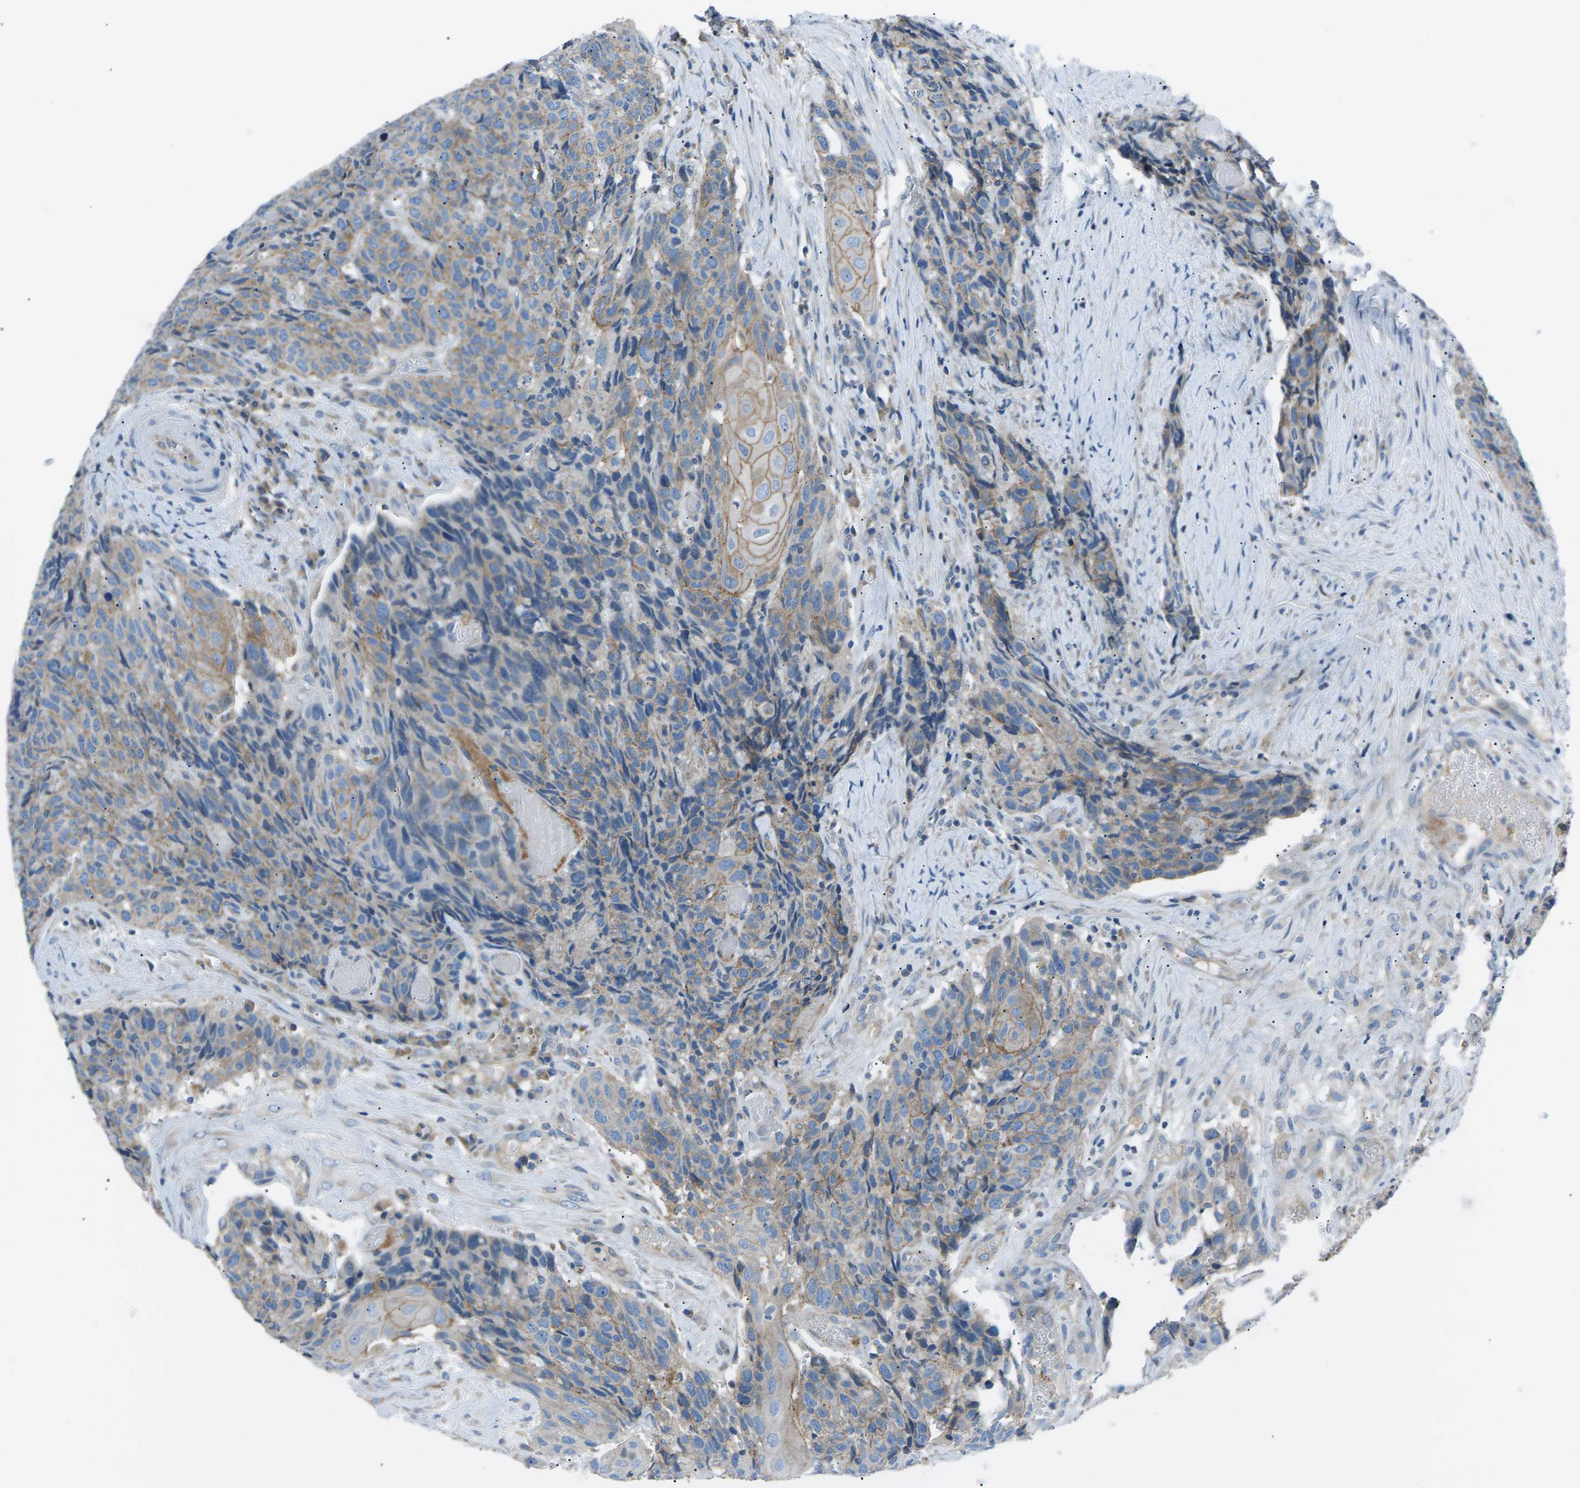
{"staining": {"intensity": "moderate", "quantity": ">75%", "location": "cytoplasmic/membranous"}, "tissue": "head and neck cancer", "cell_type": "Tumor cells", "image_type": "cancer", "snomed": [{"axis": "morphology", "description": "Squamous cell carcinoma, NOS"}, {"axis": "topography", "description": "Head-Neck"}], "caption": "Squamous cell carcinoma (head and neck) stained with a brown dye demonstrates moderate cytoplasmic/membranous positive positivity in about >75% of tumor cells.", "gene": "ZDHHC24", "patient": {"sex": "male", "age": 66}}